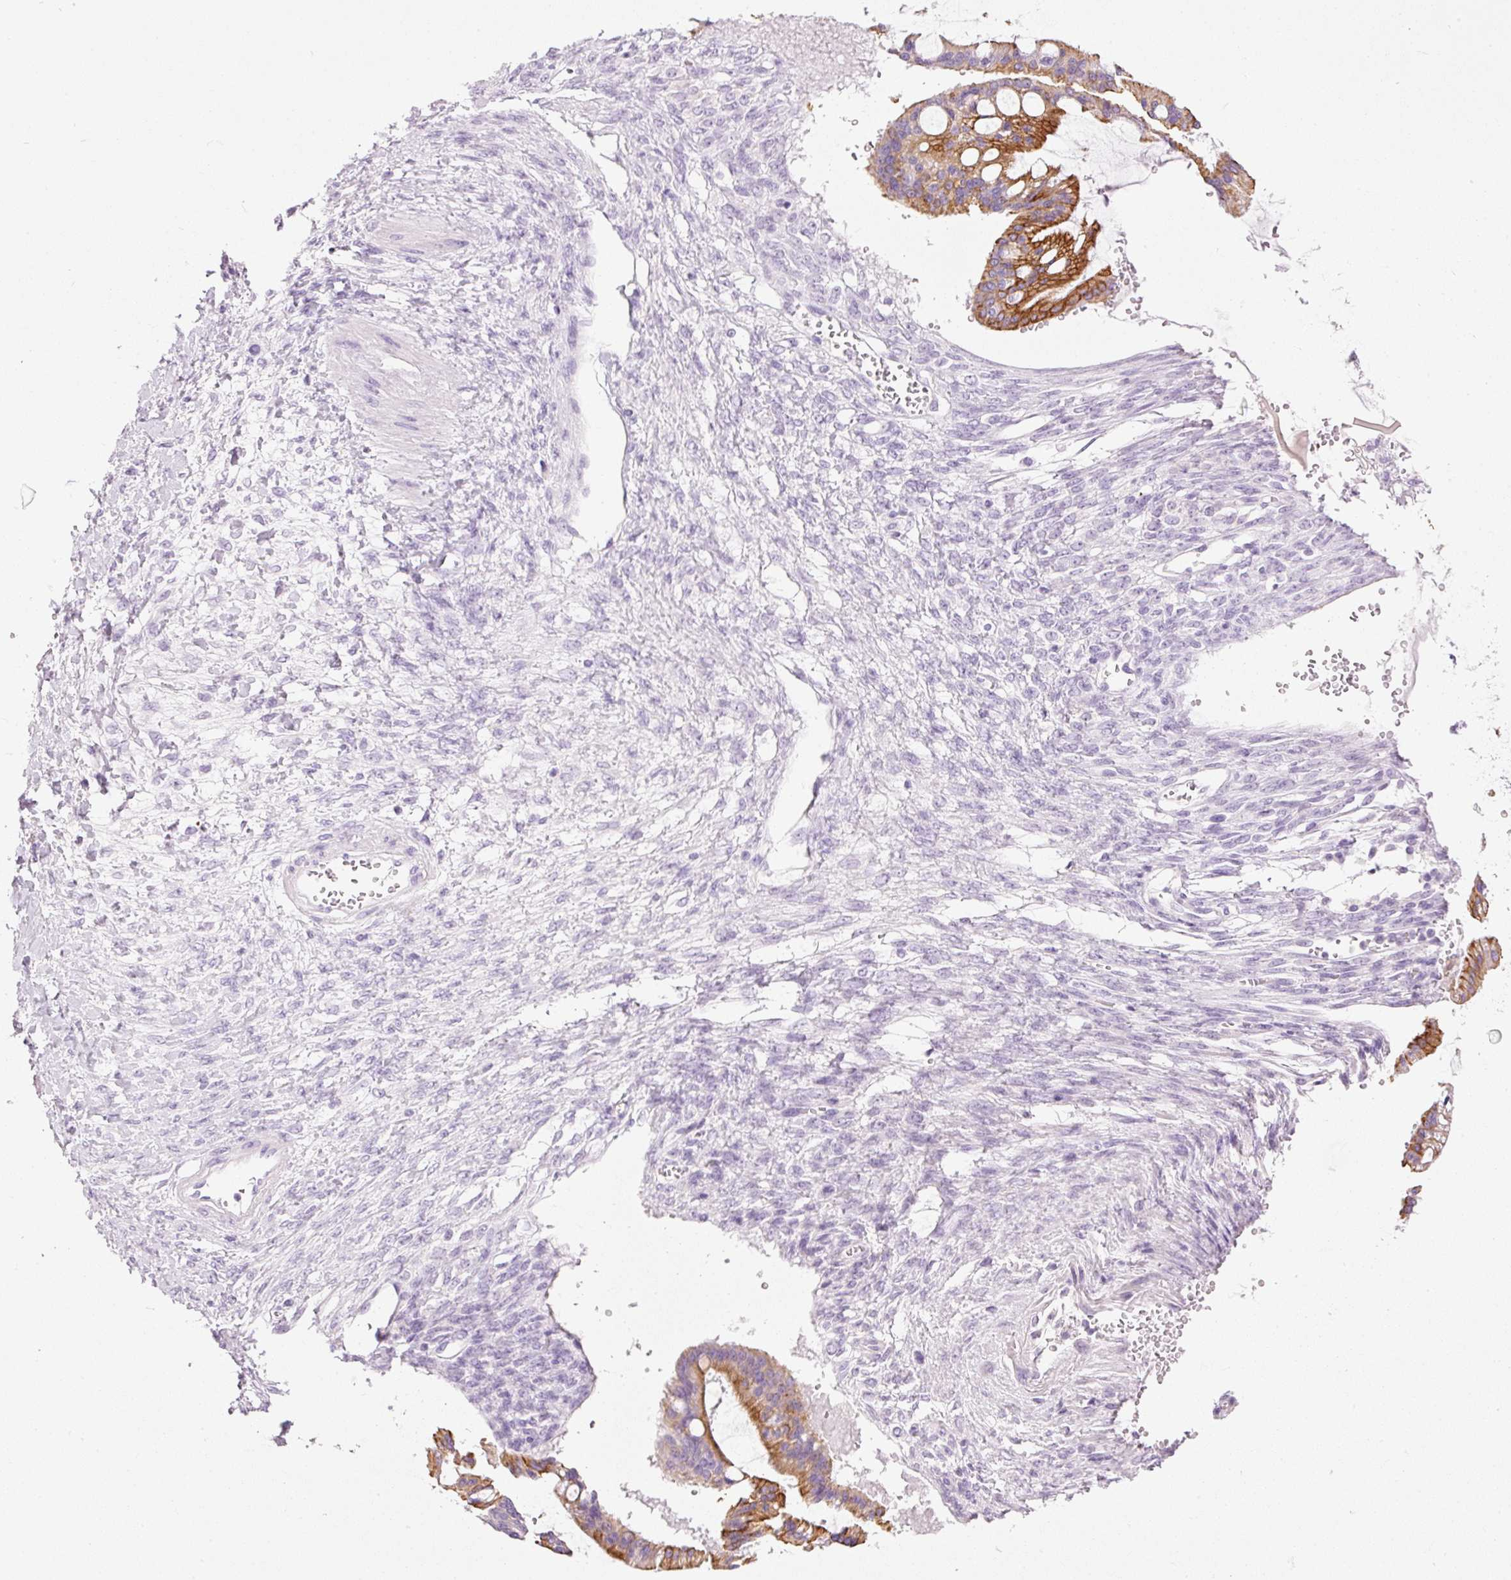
{"staining": {"intensity": "strong", "quantity": "<25%", "location": "cytoplasmic/membranous"}, "tissue": "ovarian cancer", "cell_type": "Tumor cells", "image_type": "cancer", "snomed": [{"axis": "morphology", "description": "Cystadenocarcinoma, mucinous, NOS"}, {"axis": "topography", "description": "Ovary"}], "caption": "Human mucinous cystadenocarcinoma (ovarian) stained with a brown dye demonstrates strong cytoplasmic/membranous positive staining in approximately <25% of tumor cells.", "gene": "CARD16", "patient": {"sex": "female", "age": 73}}